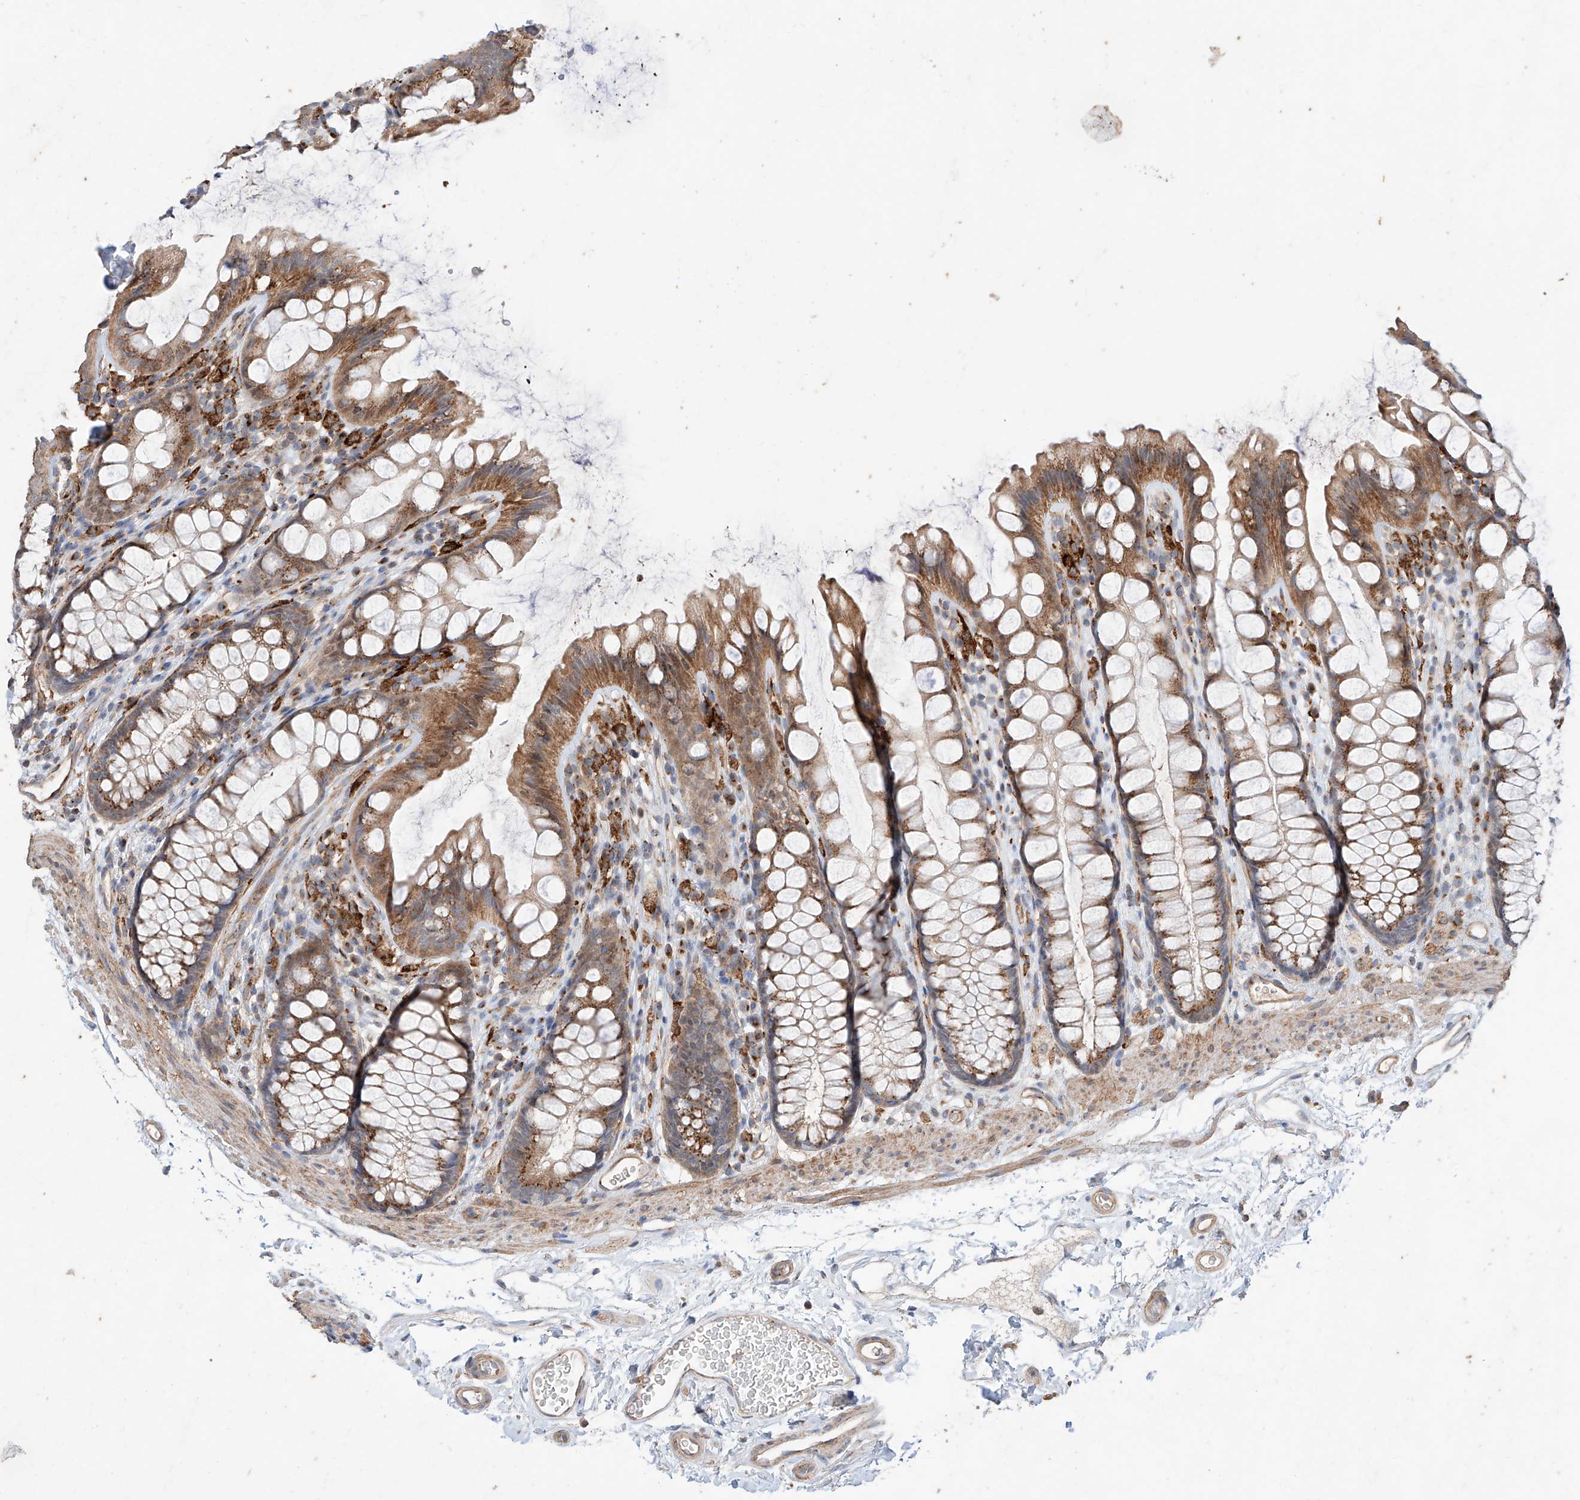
{"staining": {"intensity": "moderate", "quantity": ">75%", "location": "cytoplasmic/membranous"}, "tissue": "rectum", "cell_type": "Glandular cells", "image_type": "normal", "snomed": [{"axis": "morphology", "description": "Normal tissue, NOS"}, {"axis": "topography", "description": "Rectum"}], "caption": "Glandular cells exhibit medium levels of moderate cytoplasmic/membranous positivity in approximately >75% of cells in benign rectum.", "gene": "MOSPD1", "patient": {"sex": "female", "age": 65}}